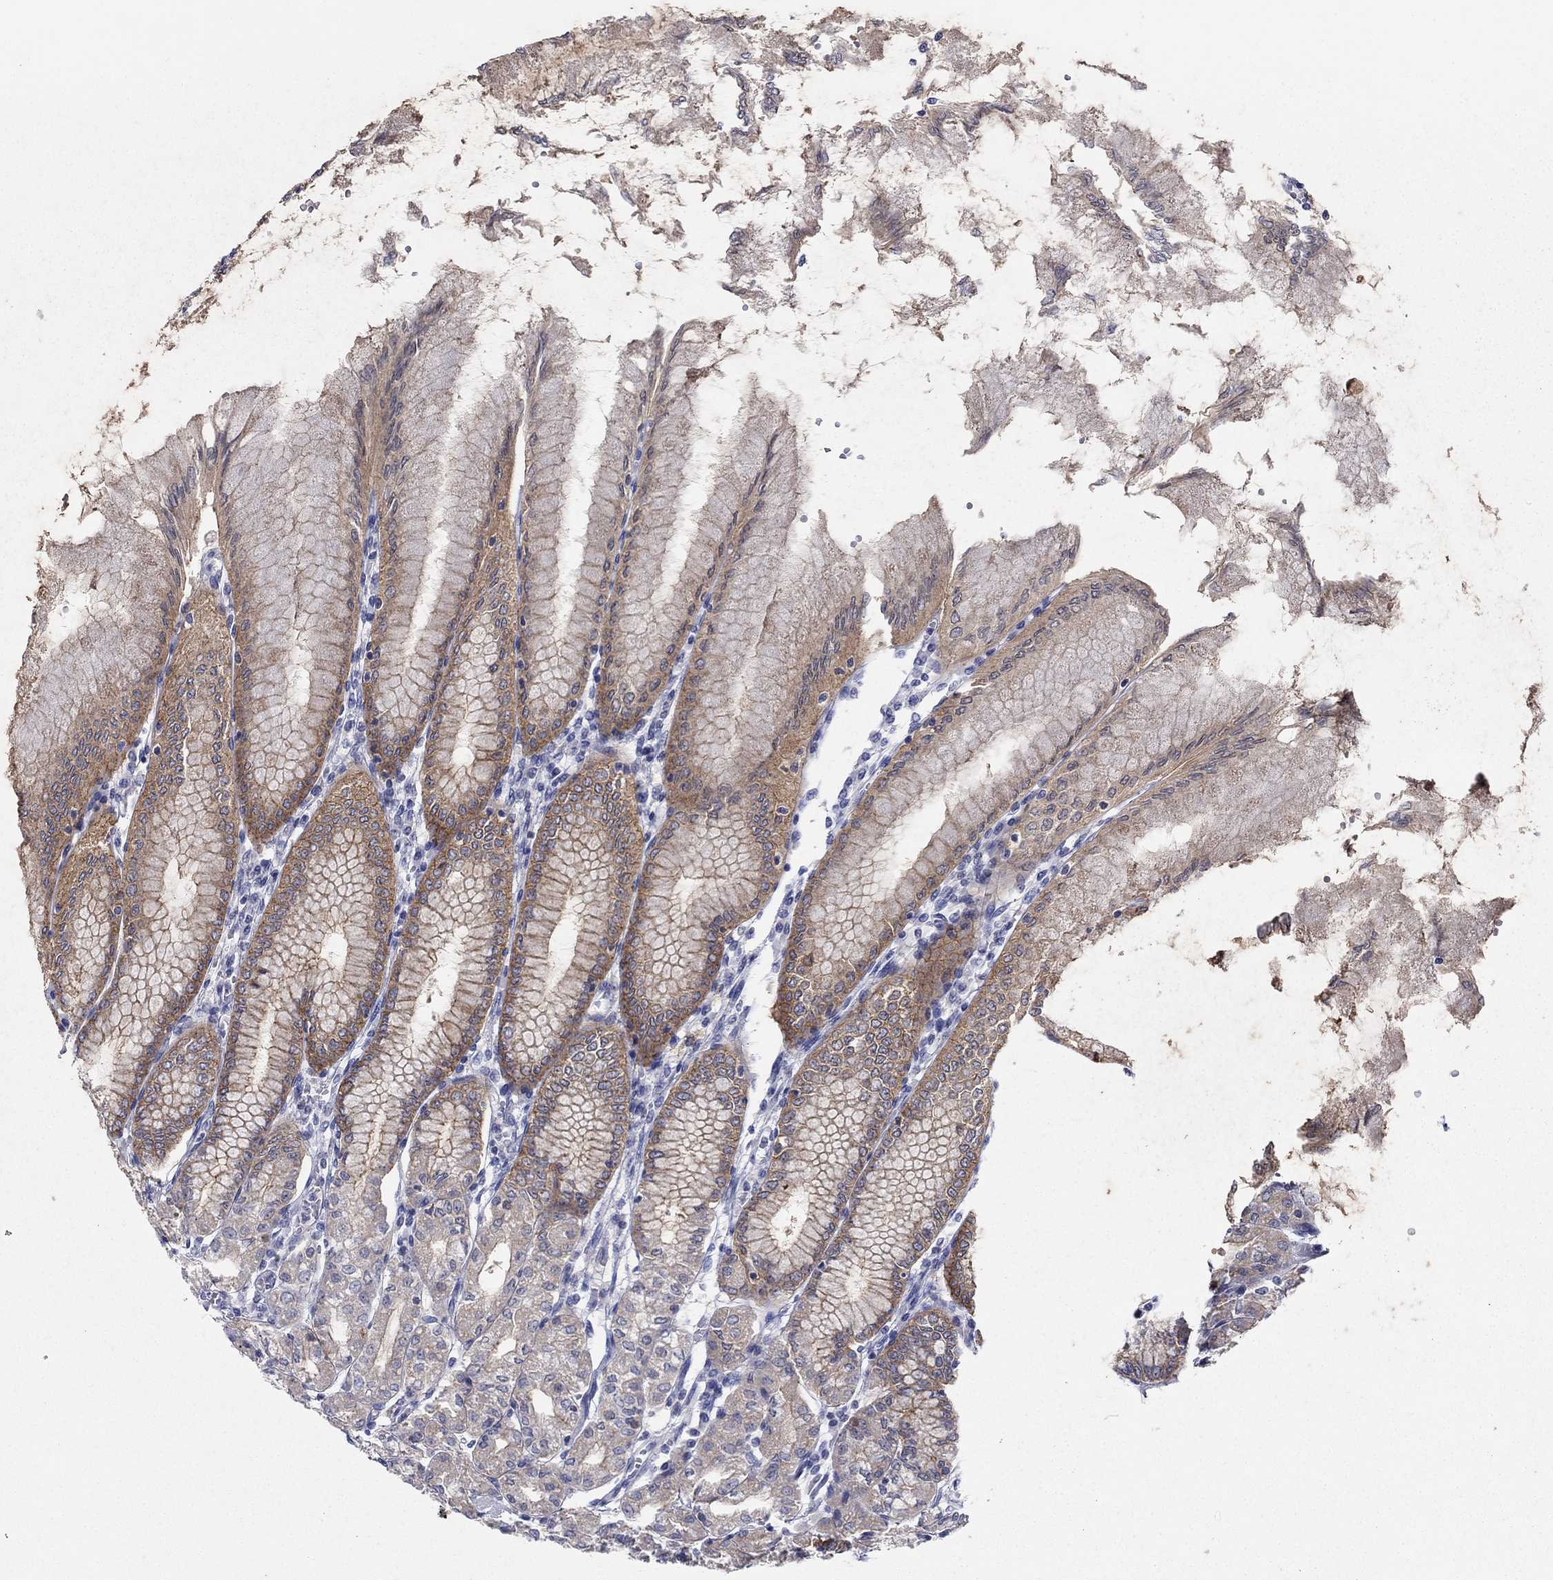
{"staining": {"intensity": "moderate", "quantity": ">75%", "location": "cytoplasmic/membranous"}, "tissue": "stomach", "cell_type": "Glandular cells", "image_type": "normal", "snomed": [{"axis": "morphology", "description": "Normal tissue, NOS"}, {"axis": "topography", "description": "Skeletal muscle"}, {"axis": "topography", "description": "Stomach"}], "caption": "Stomach stained for a protein (brown) shows moderate cytoplasmic/membranous positive staining in approximately >75% of glandular cells.", "gene": "PLS1", "patient": {"sex": "female", "age": 57}}